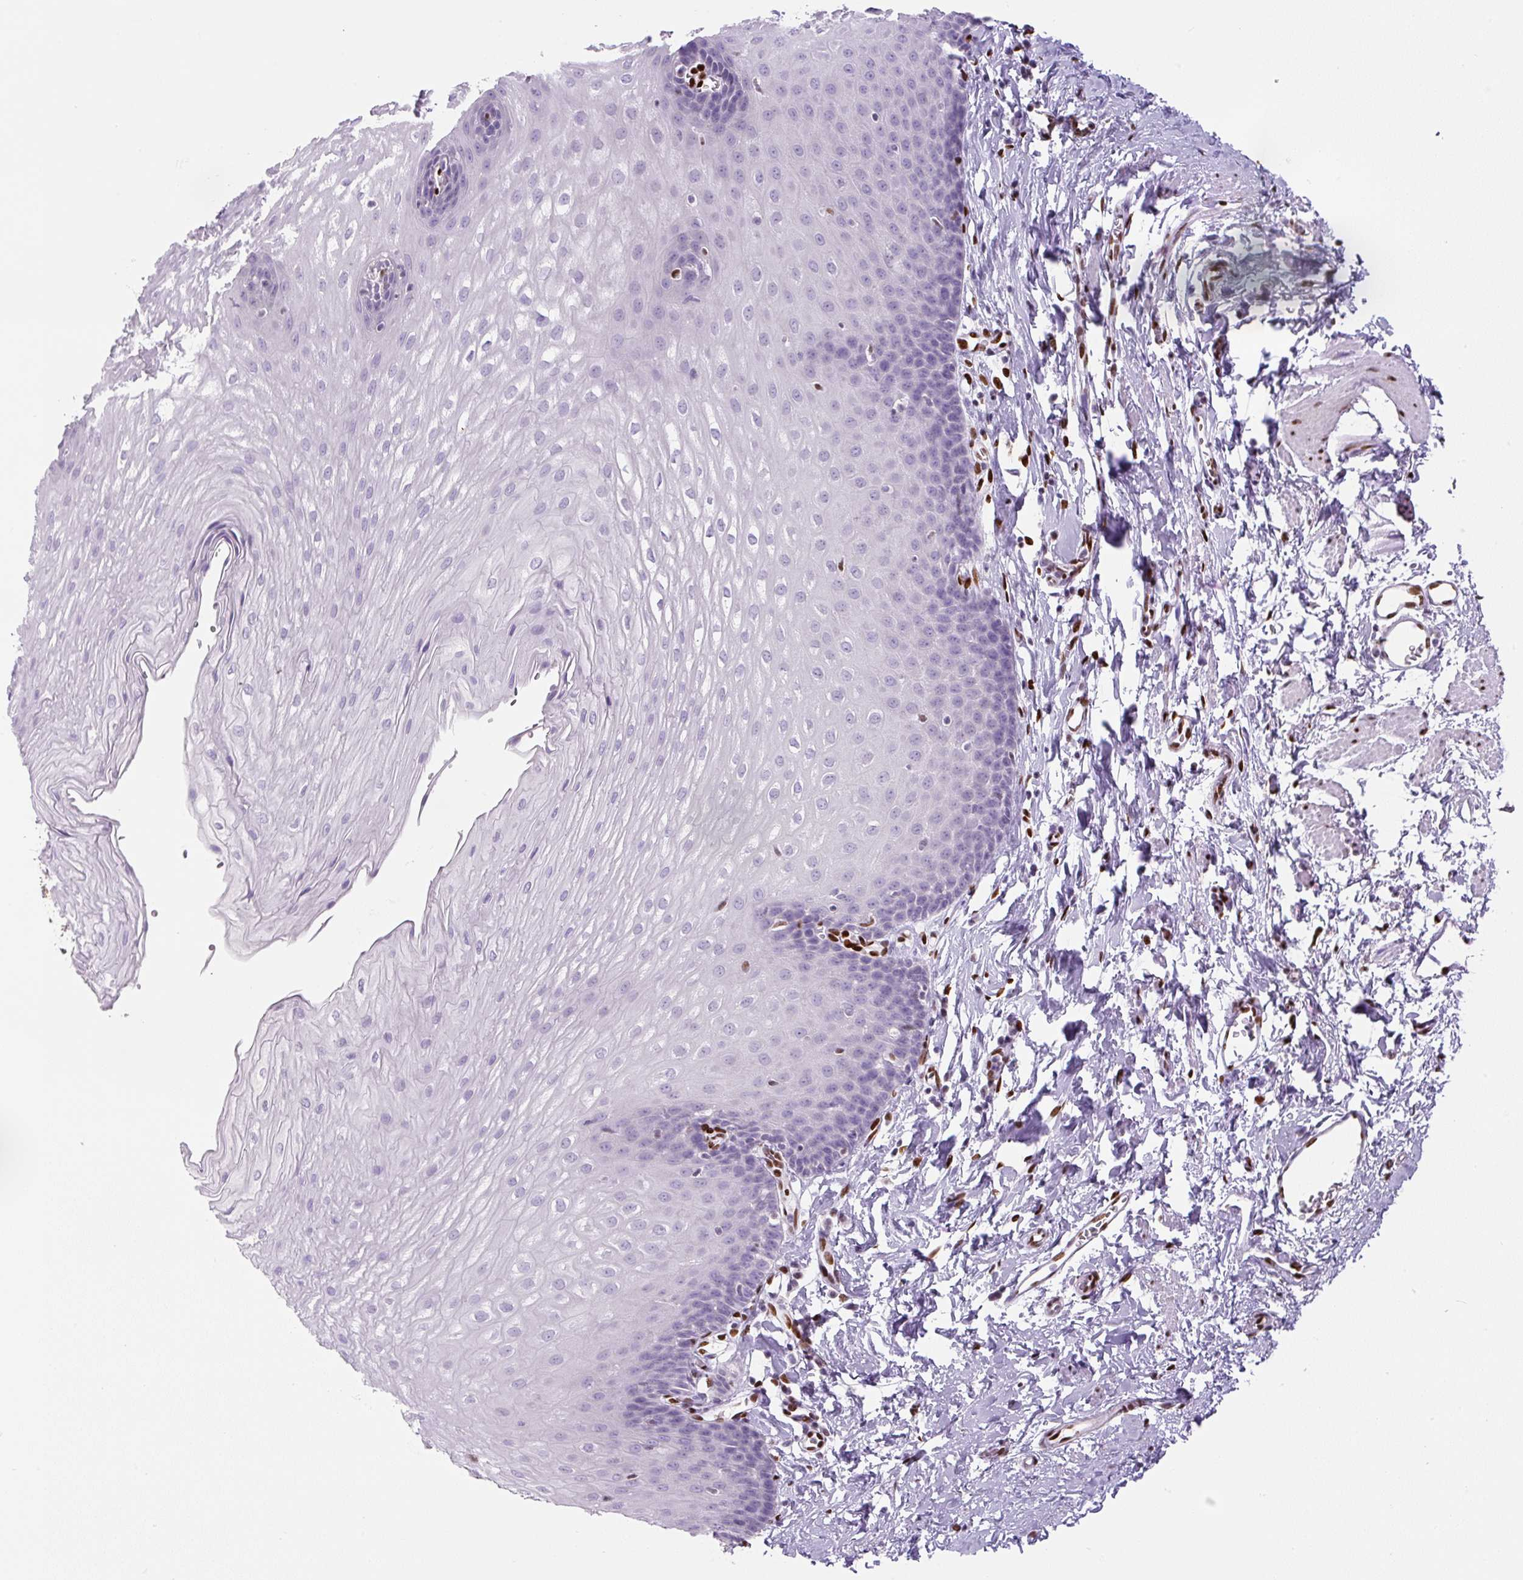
{"staining": {"intensity": "negative", "quantity": "none", "location": "none"}, "tissue": "esophagus", "cell_type": "Squamous epithelial cells", "image_type": "normal", "snomed": [{"axis": "morphology", "description": "Normal tissue, NOS"}, {"axis": "topography", "description": "Esophagus"}], "caption": "The immunohistochemistry (IHC) photomicrograph has no significant staining in squamous epithelial cells of esophagus.", "gene": "ZEB1", "patient": {"sex": "male", "age": 70}}